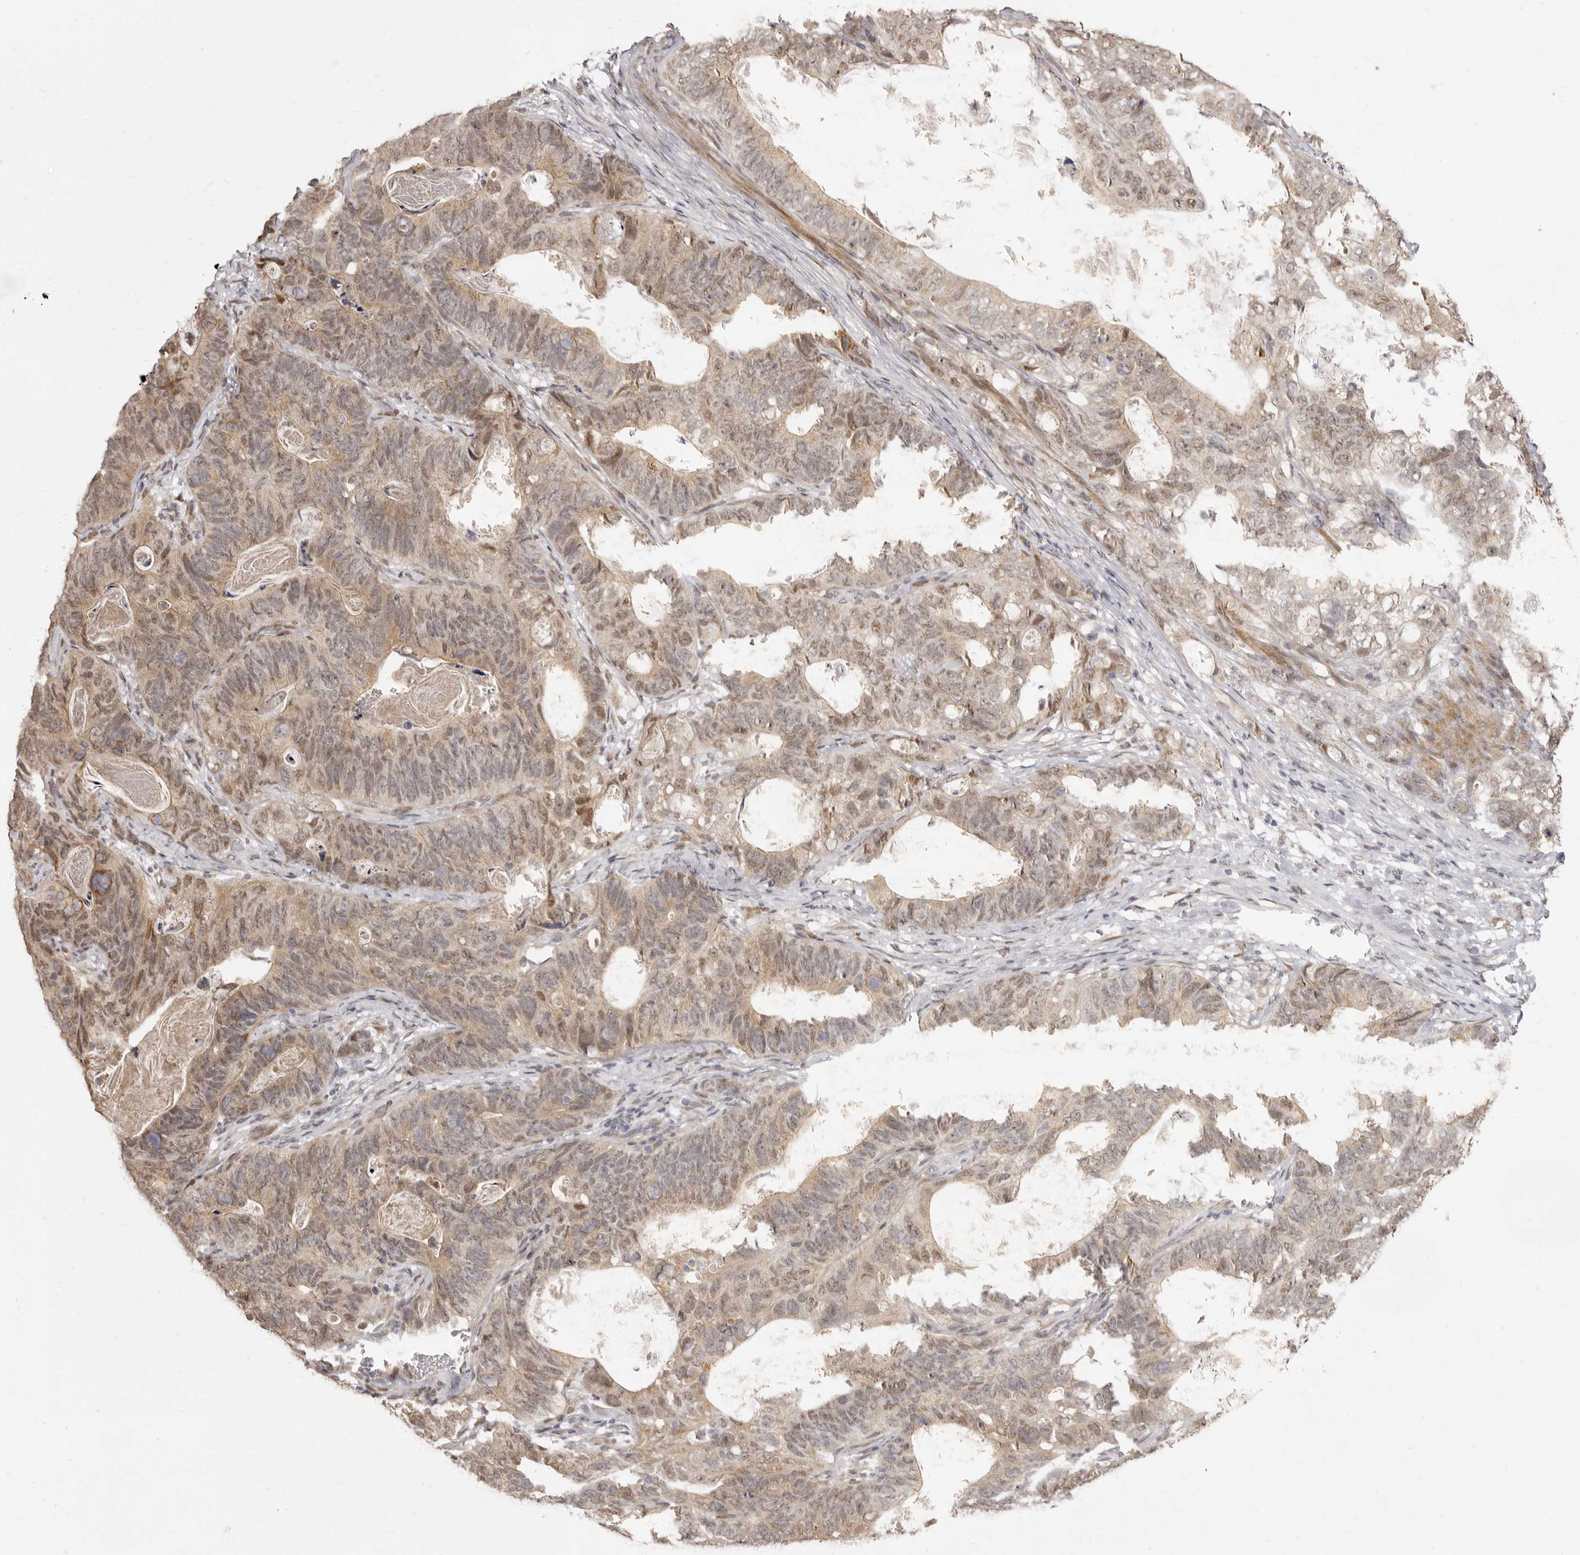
{"staining": {"intensity": "weak", "quantity": ">75%", "location": "cytoplasmic/membranous,nuclear"}, "tissue": "stomach cancer", "cell_type": "Tumor cells", "image_type": "cancer", "snomed": [{"axis": "morphology", "description": "Normal tissue, NOS"}, {"axis": "morphology", "description": "Adenocarcinoma, NOS"}, {"axis": "topography", "description": "Stomach"}], "caption": "Immunohistochemistry (IHC) (DAB (3,3'-diaminobenzidine)) staining of stomach cancer shows weak cytoplasmic/membranous and nuclear protein positivity in about >75% of tumor cells.", "gene": "ZNF326", "patient": {"sex": "female", "age": 89}}